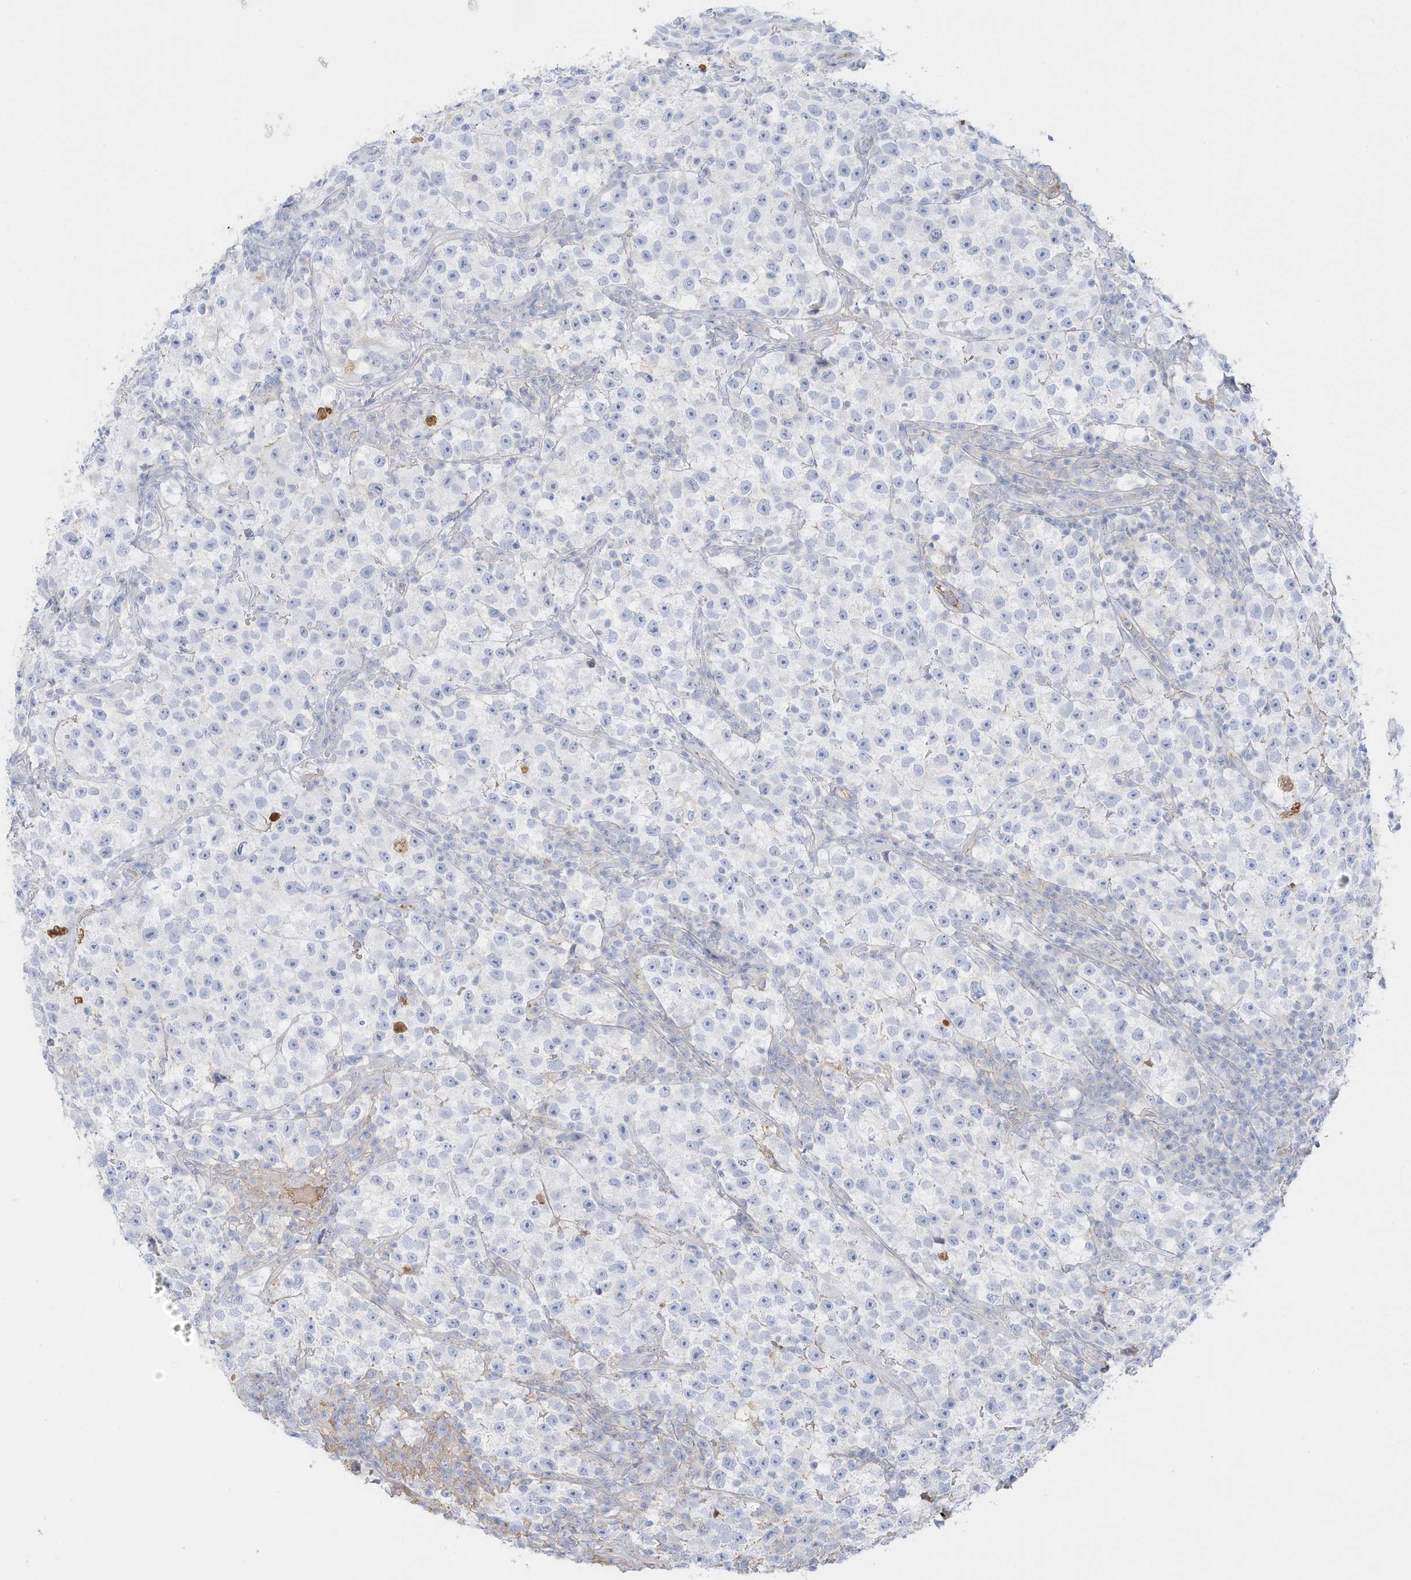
{"staining": {"intensity": "moderate", "quantity": "<25%", "location": "cytoplasmic/membranous"}, "tissue": "testis cancer", "cell_type": "Tumor cells", "image_type": "cancer", "snomed": [{"axis": "morphology", "description": "Seminoma, NOS"}, {"axis": "topography", "description": "Testis"}], "caption": "Immunohistochemical staining of human seminoma (testis) shows moderate cytoplasmic/membranous protein staining in approximately <25% of tumor cells. Immunohistochemistry (ihc) stains the protein in brown and the nuclei are stained blue.", "gene": "HSD17B13", "patient": {"sex": "male", "age": 22}}